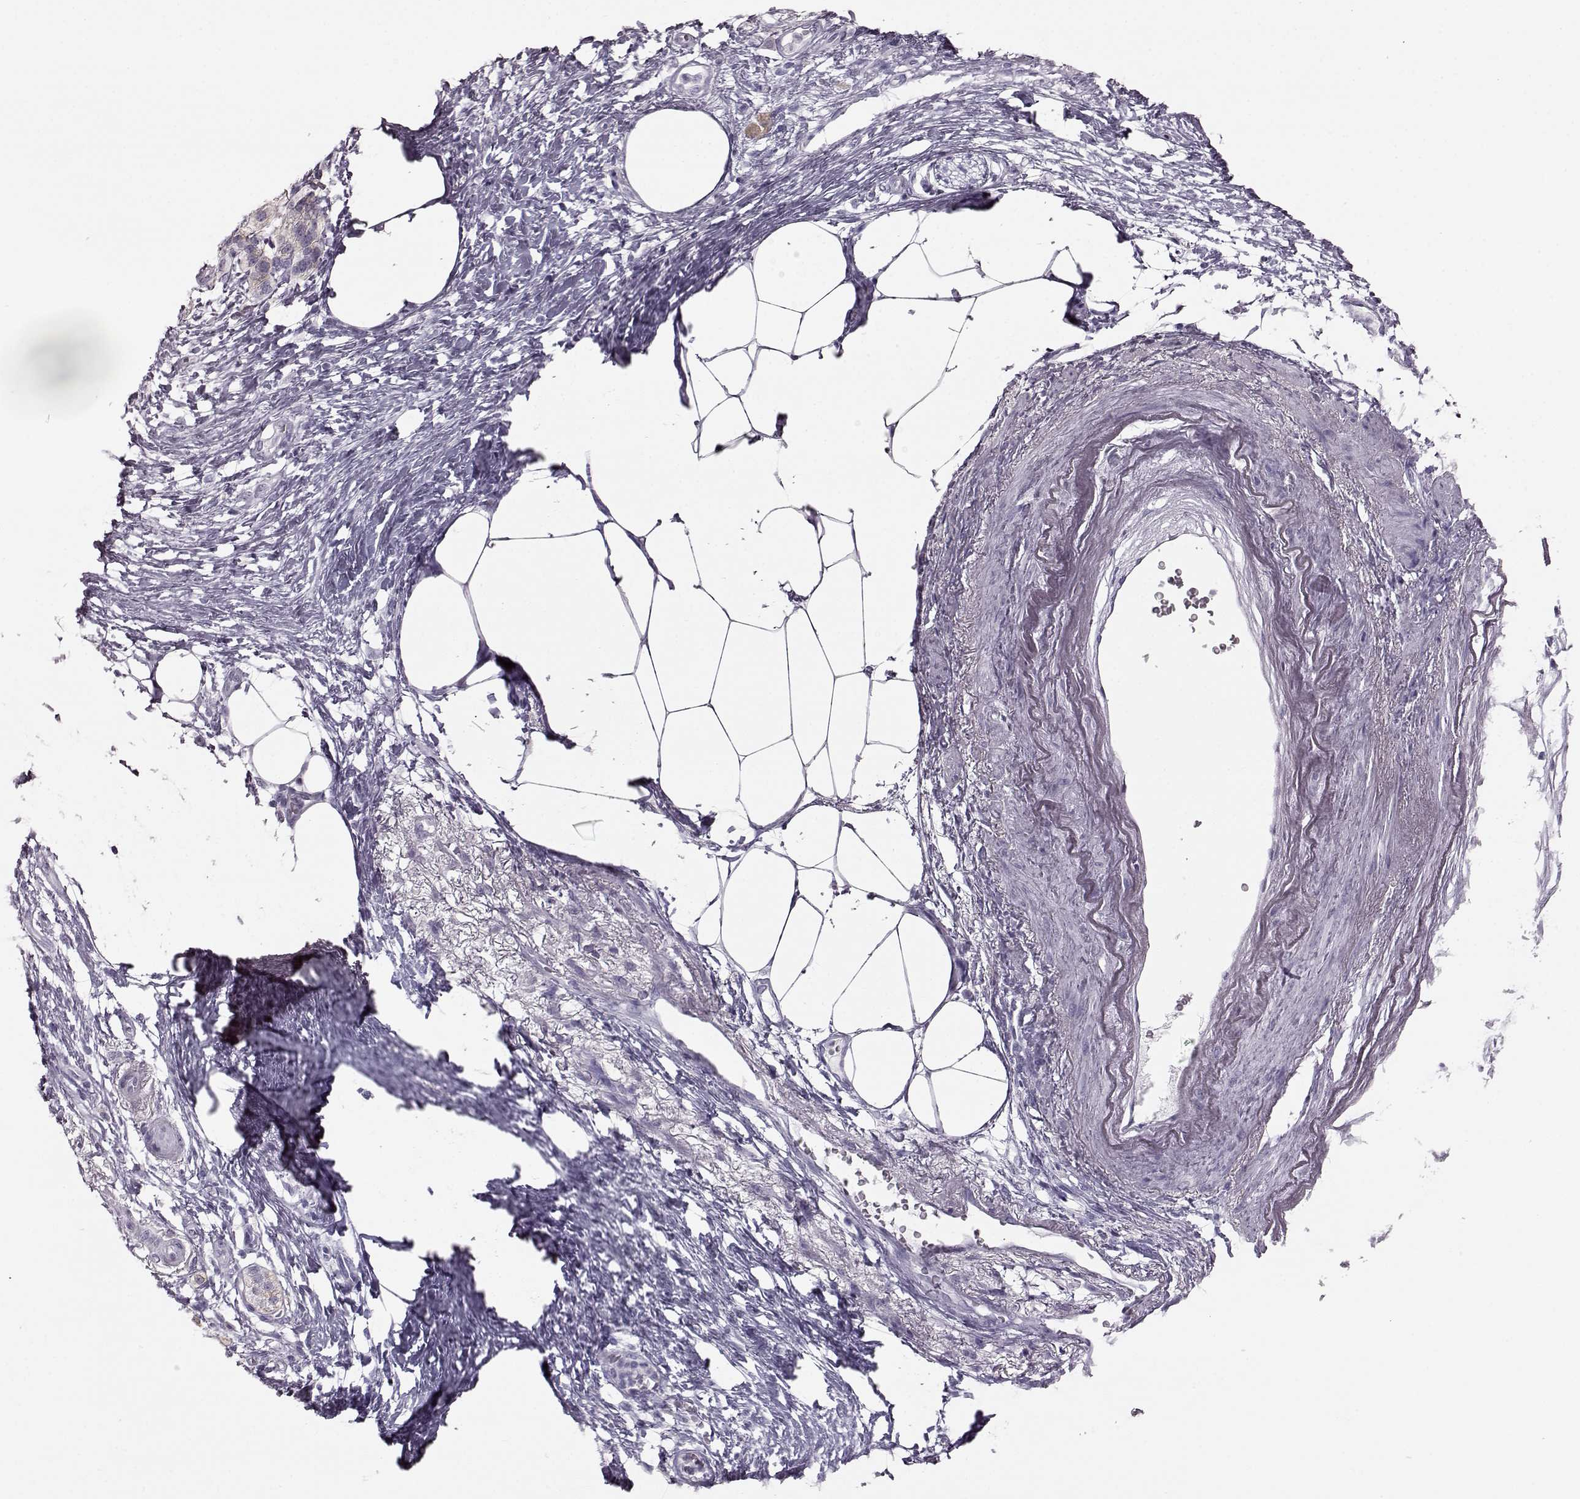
{"staining": {"intensity": "negative", "quantity": "none", "location": "none"}, "tissue": "pancreatic cancer", "cell_type": "Tumor cells", "image_type": "cancer", "snomed": [{"axis": "morphology", "description": "Adenocarcinoma, NOS"}, {"axis": "topography", "description": "Pancreas"}], "caption": "Immunohistochemical staining of pancreatic adenocarcinoma demonstrates no significant positivity in tumor cells.", "gene": "JSRP1", "patient": {"sex": "female", "age": 72}}